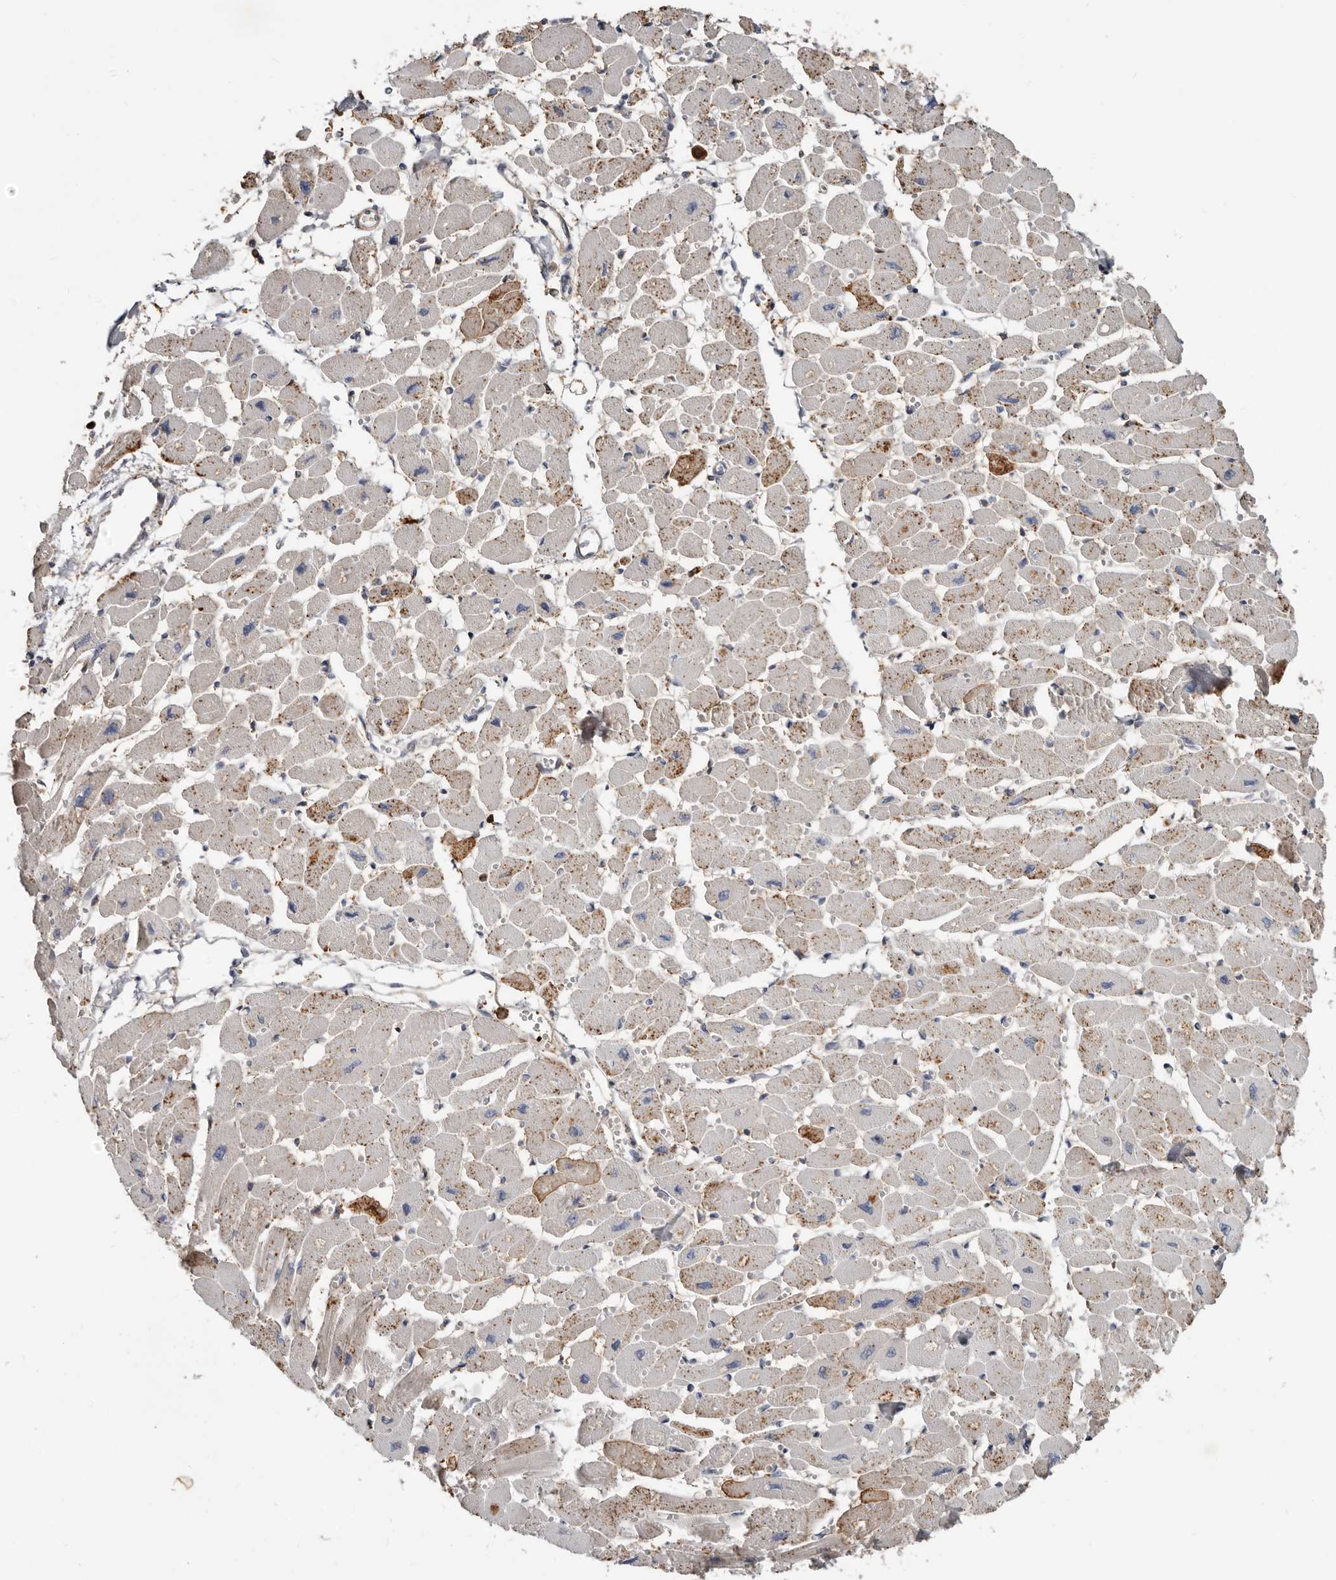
{"staining": {"intensity": "moderate", "quantity": "<25%", "location": "cytoplasmic/membranous"}, "tissue": "heart muscle", "cell_type": "Cardiomyocytes", "image_type": "normal", "snomed": [{"axis": "morphology", "description": "Normal tissue, NOS"}, {"axis": "topography", "description": "Heart"}], "caption": "Heart muscle stained for a protein (brown) demonstrates moderate cytoplasmic/membranous positive positivity in approximately <25% of cardiomyocytes.", "gene": "KIF26B", "patient": {"sex": "female", "age": 54}}